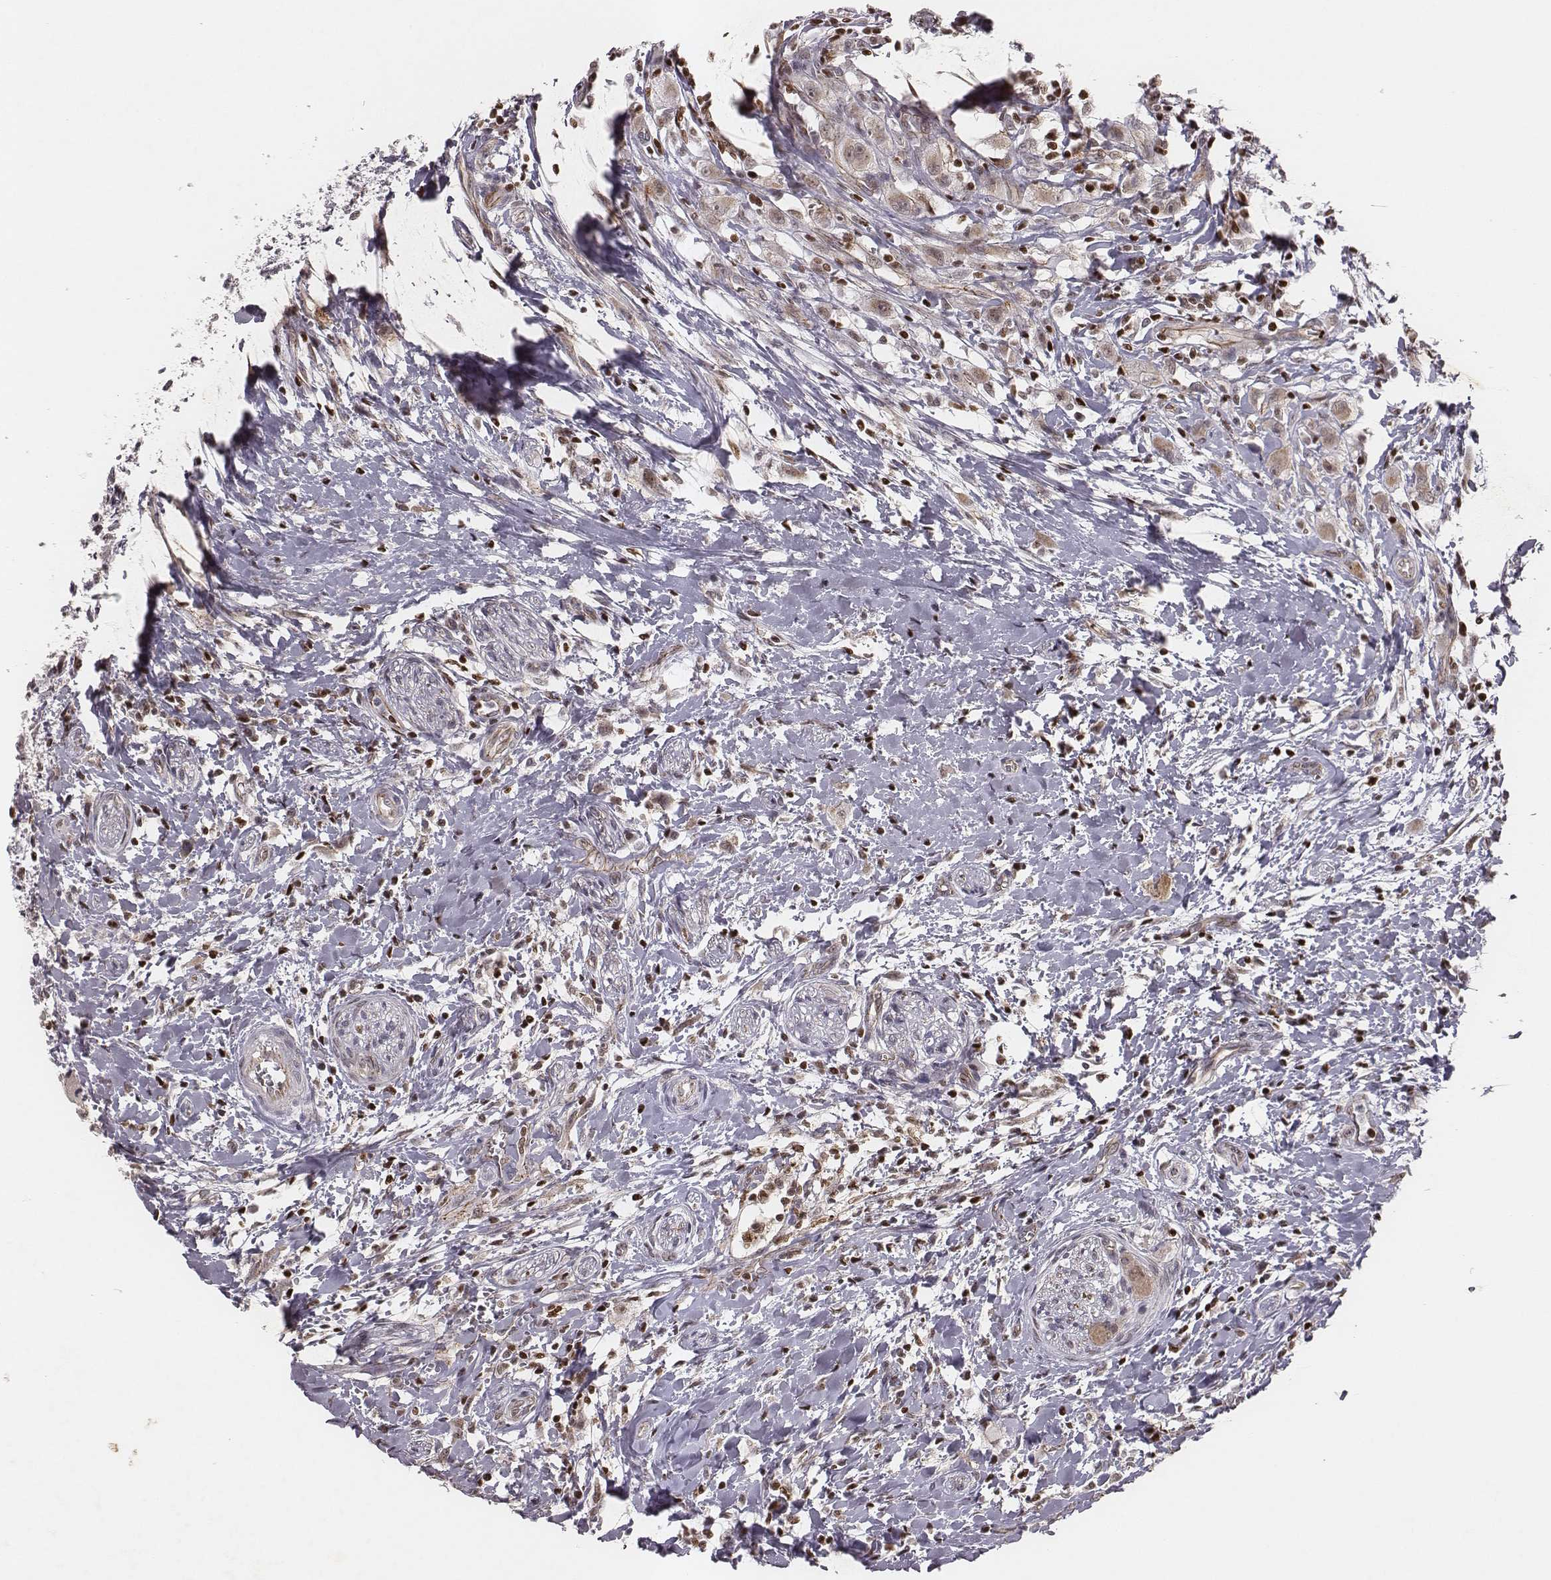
{"staining": {"intensity": "weak", "quantity": "25%-75%", "location": "cytoplasmic/membranous"}, "tissue": "head and neck cancer", "cell_type": "Tumor cells", "image_type": "cancer", "snomed": [{"axis": "morphology", "description": "Squamous cell carcinoma, NOS"}, {"axis": "morphology", "description": "Squamous cell carcinoma, metastatic, NOS"}, {"axis": "topography", "description": "Oral tissue"}, {"axis": "topography", "description": "Head-Neck"}], "caption": "Head and neck cancer (metastatic squamous cell carcinoma) stained with a protein marker reveals weak staining in tumor cells.", "gene": "WDR59", "patient": {"sex": "female", "age": 85}}